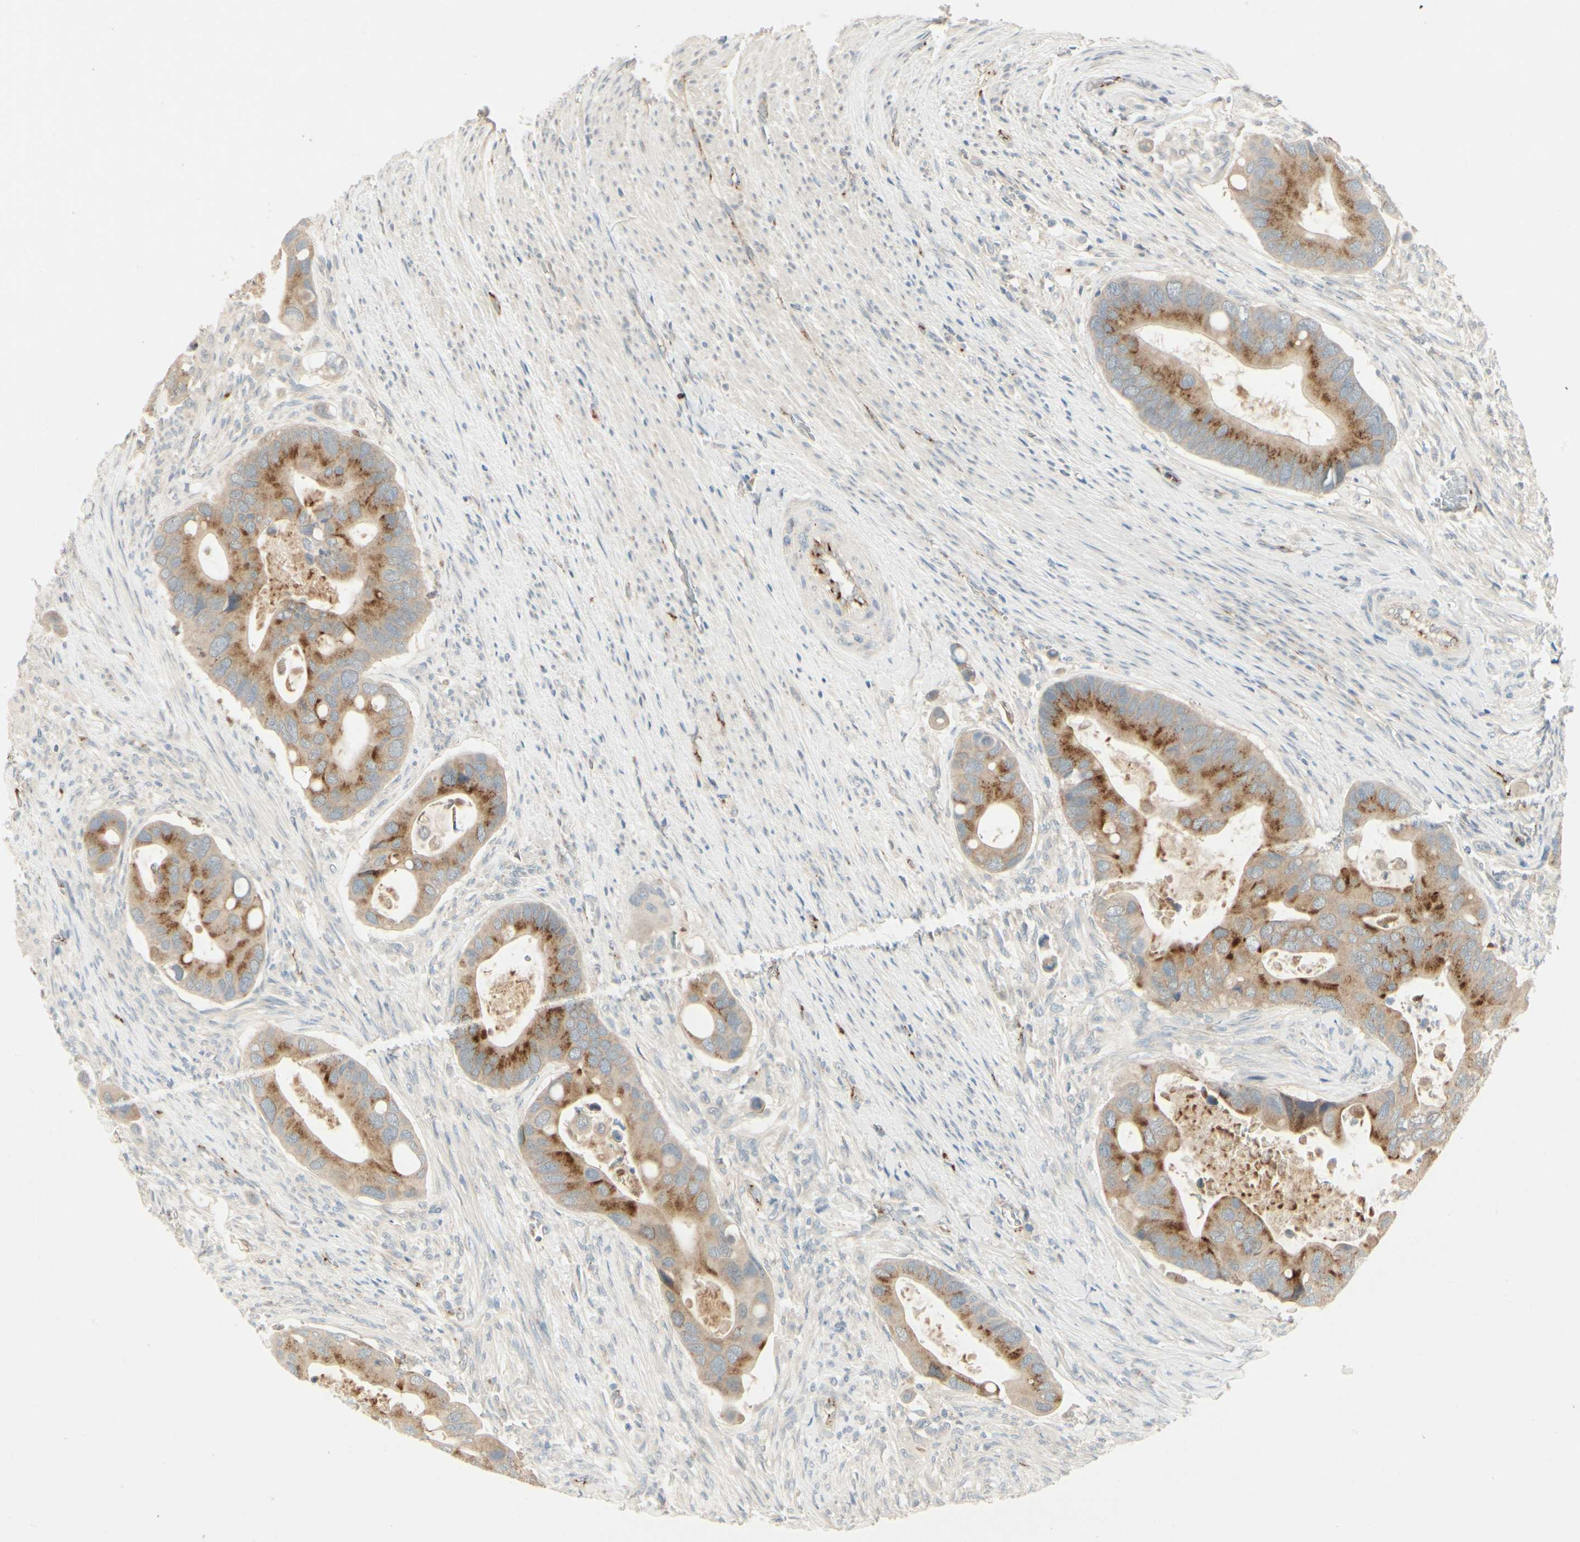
{"staining": {"intensity": "moderate", "quantity": ">75%", "location": "cytoplasmic/membranous"}, "tissue": "colorectal cancer", "cell_type": "Tumor cells", "image_type": "cancer", "snomed": [{"axis": "morphology", "description": "Adenocarcinoma, NOS"}, {"axis": "topography", "description": "Rectum"}], "caption": "Colorectal cancer (adenocarcinoma) stained for a protein (brown) displays moderate cytoplasmic/membranous positive positivity in approximately >75% of tumor cells.", "gene": "MANSC1", "patient": {"sex": "female", "age": 57}}